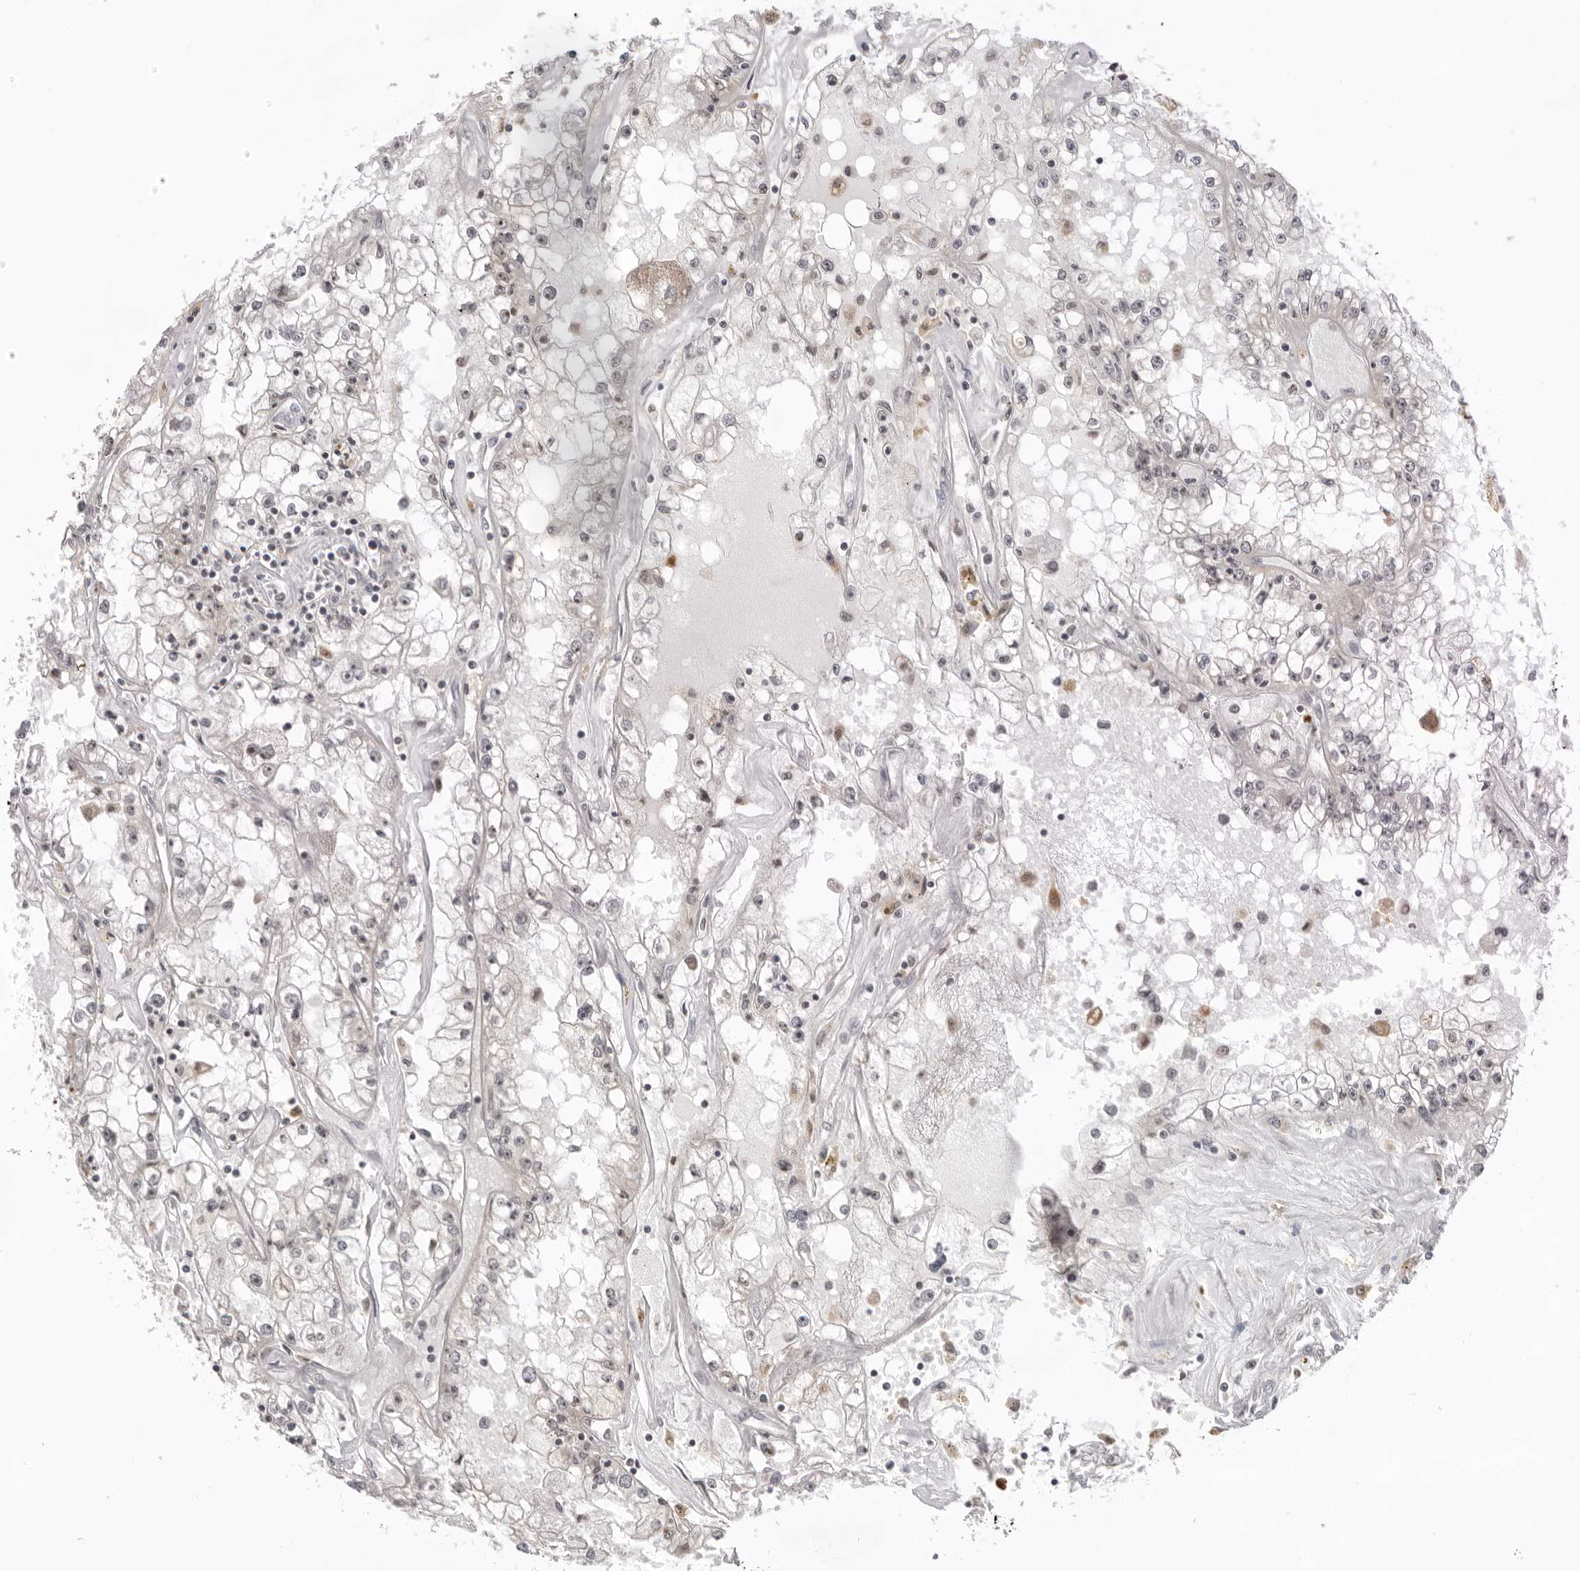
{"staining": {"intensity": "weak", "quantity": "<25%", "location": "nuclear"}, "tissue": "renal cancer", "cell_type": "Tumor cells", "image_type": "cancer", "snomed": [{"axis": "morphology", "description": "Adenocarcinoma, NOS"}, {"axis": "topography", "description": "Kidney"}], "caption": "Tumor cells show no significant protein positivity in adenocarcinoma (renal). The staining is performed using DAB brown chromogen with nuclei counter-stained in using hematoxylin.", "gene": "EXOSC10", "patient": {"sex": "male", "age": 56}}